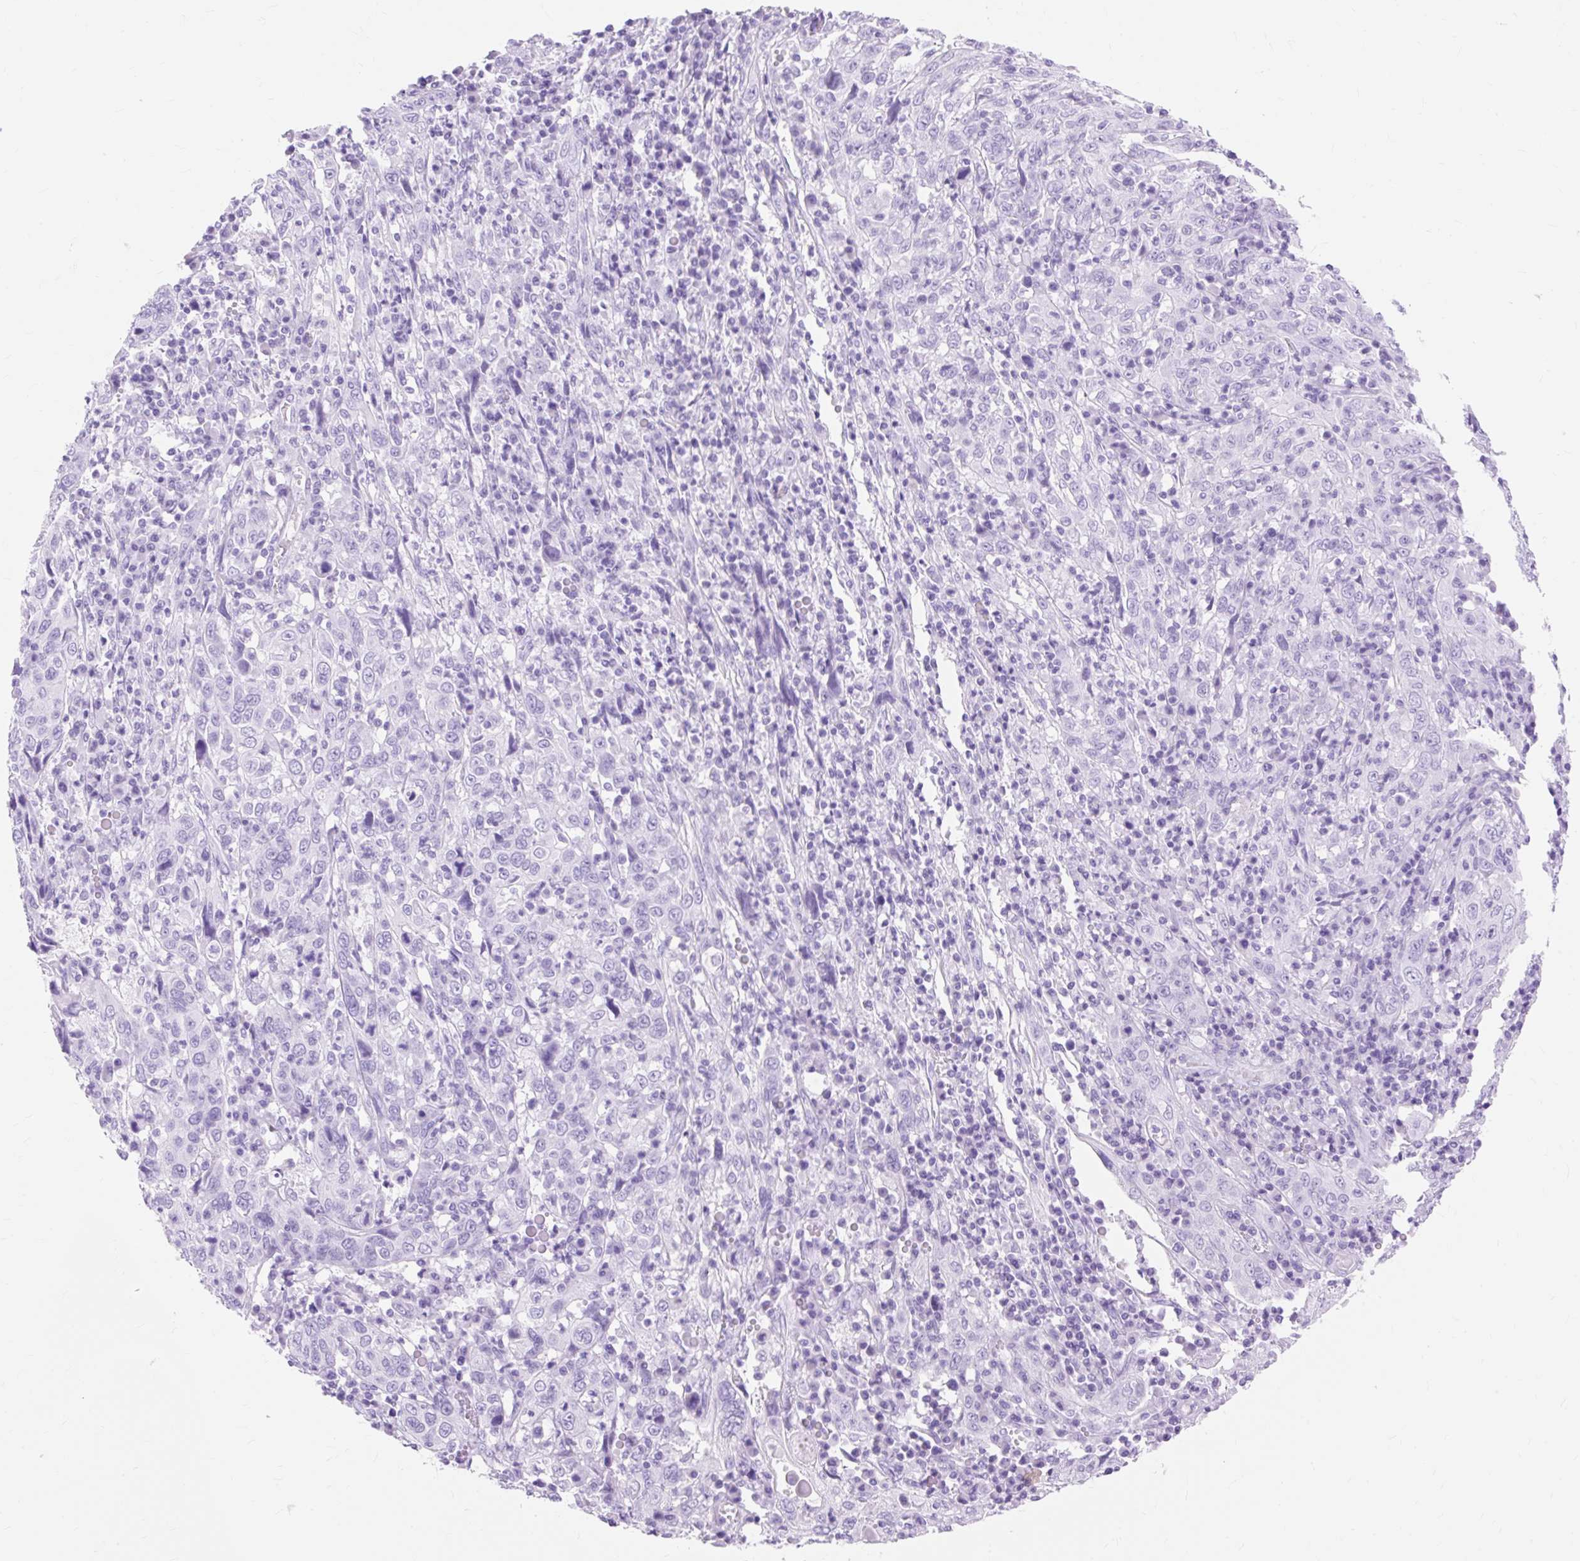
{"staining": {"intensity": "negative", "quantity": "none", "location": "none"}, "tissue": "cervical cancer", "cell_type": "Tumor cells", "image_type": "cancer", "snomed": [{"axis": "morphology", "description": "Squamous cell carcinoma, NOS"}, {"axis": "topography", "description": "Cervix"}], "caption": "This is a histopathology image of immunohistochemistry (IHC) staining of cervical cancer (squamous cell carcinoma), which shows no expression in tumor cells.", "gene": "MBP", "patient": {"sex": "female", "age": 46}}